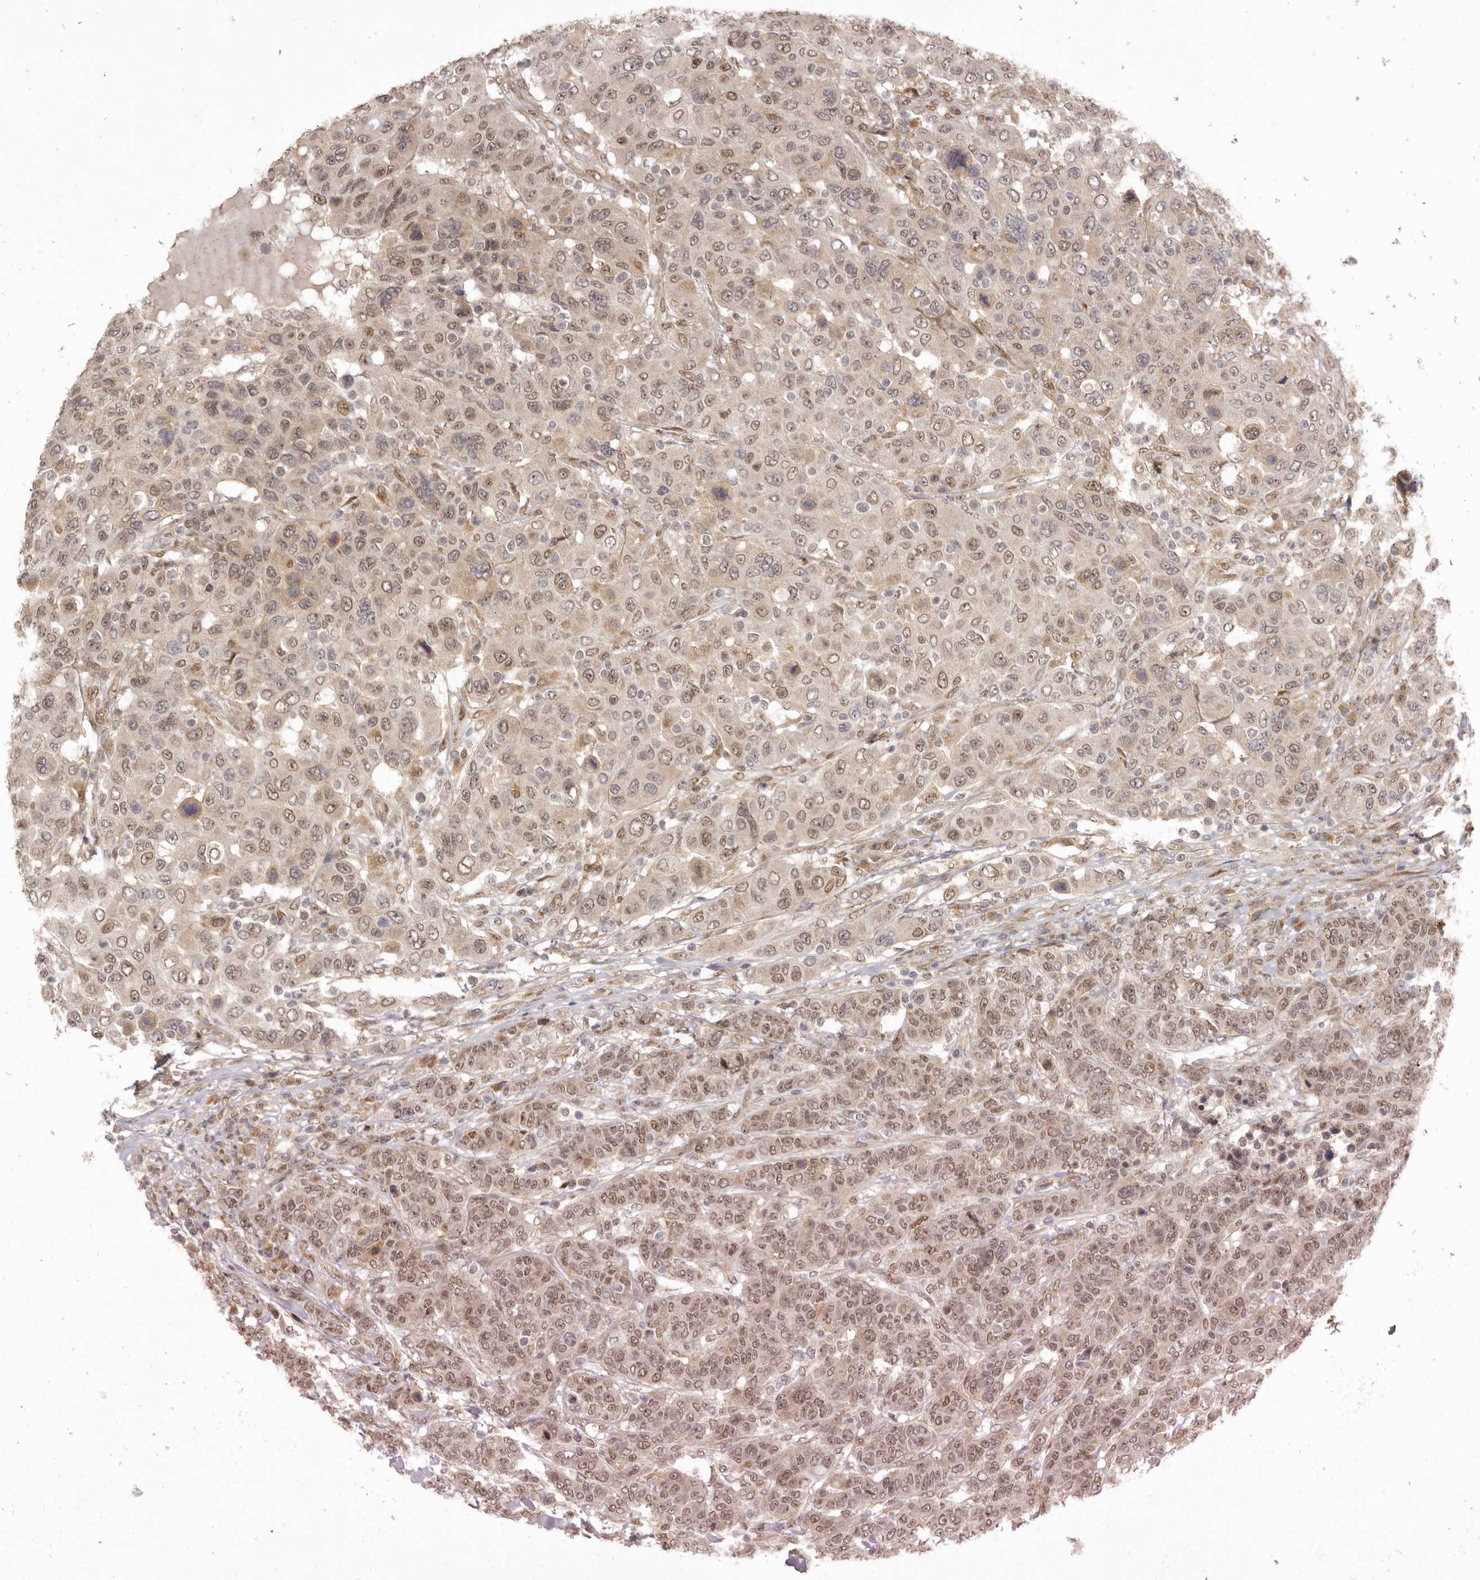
{"staining": {"intensity": "weak", "quantity": ">75%", "location": "cytoplasmic/membranous,nuclear"}, "tissue": "breast cancer", "cell_type": "Tumor cells", "image_type": "cancer", "snomed": [{"axis": "morphology", "description": "Duct carcinoma"}, {"axis": "topography", "description": "Breast"}], "caption": "Immunohistochemistry (IHC) staining of breast invasive ductal carcinoma, which displays low levels of weak cytoplasmic/membranous and nuclear positivity in about >75% of tumor cells indicating weak cytoplasmic/membranous and nuclear protein expression. The staining was performed using DAB (brown) for protein detection and nuclei were counterstained in hematoxylin (blue).", "gene": "ZNF326", "patient": {"sex": "female", "age": 37}}